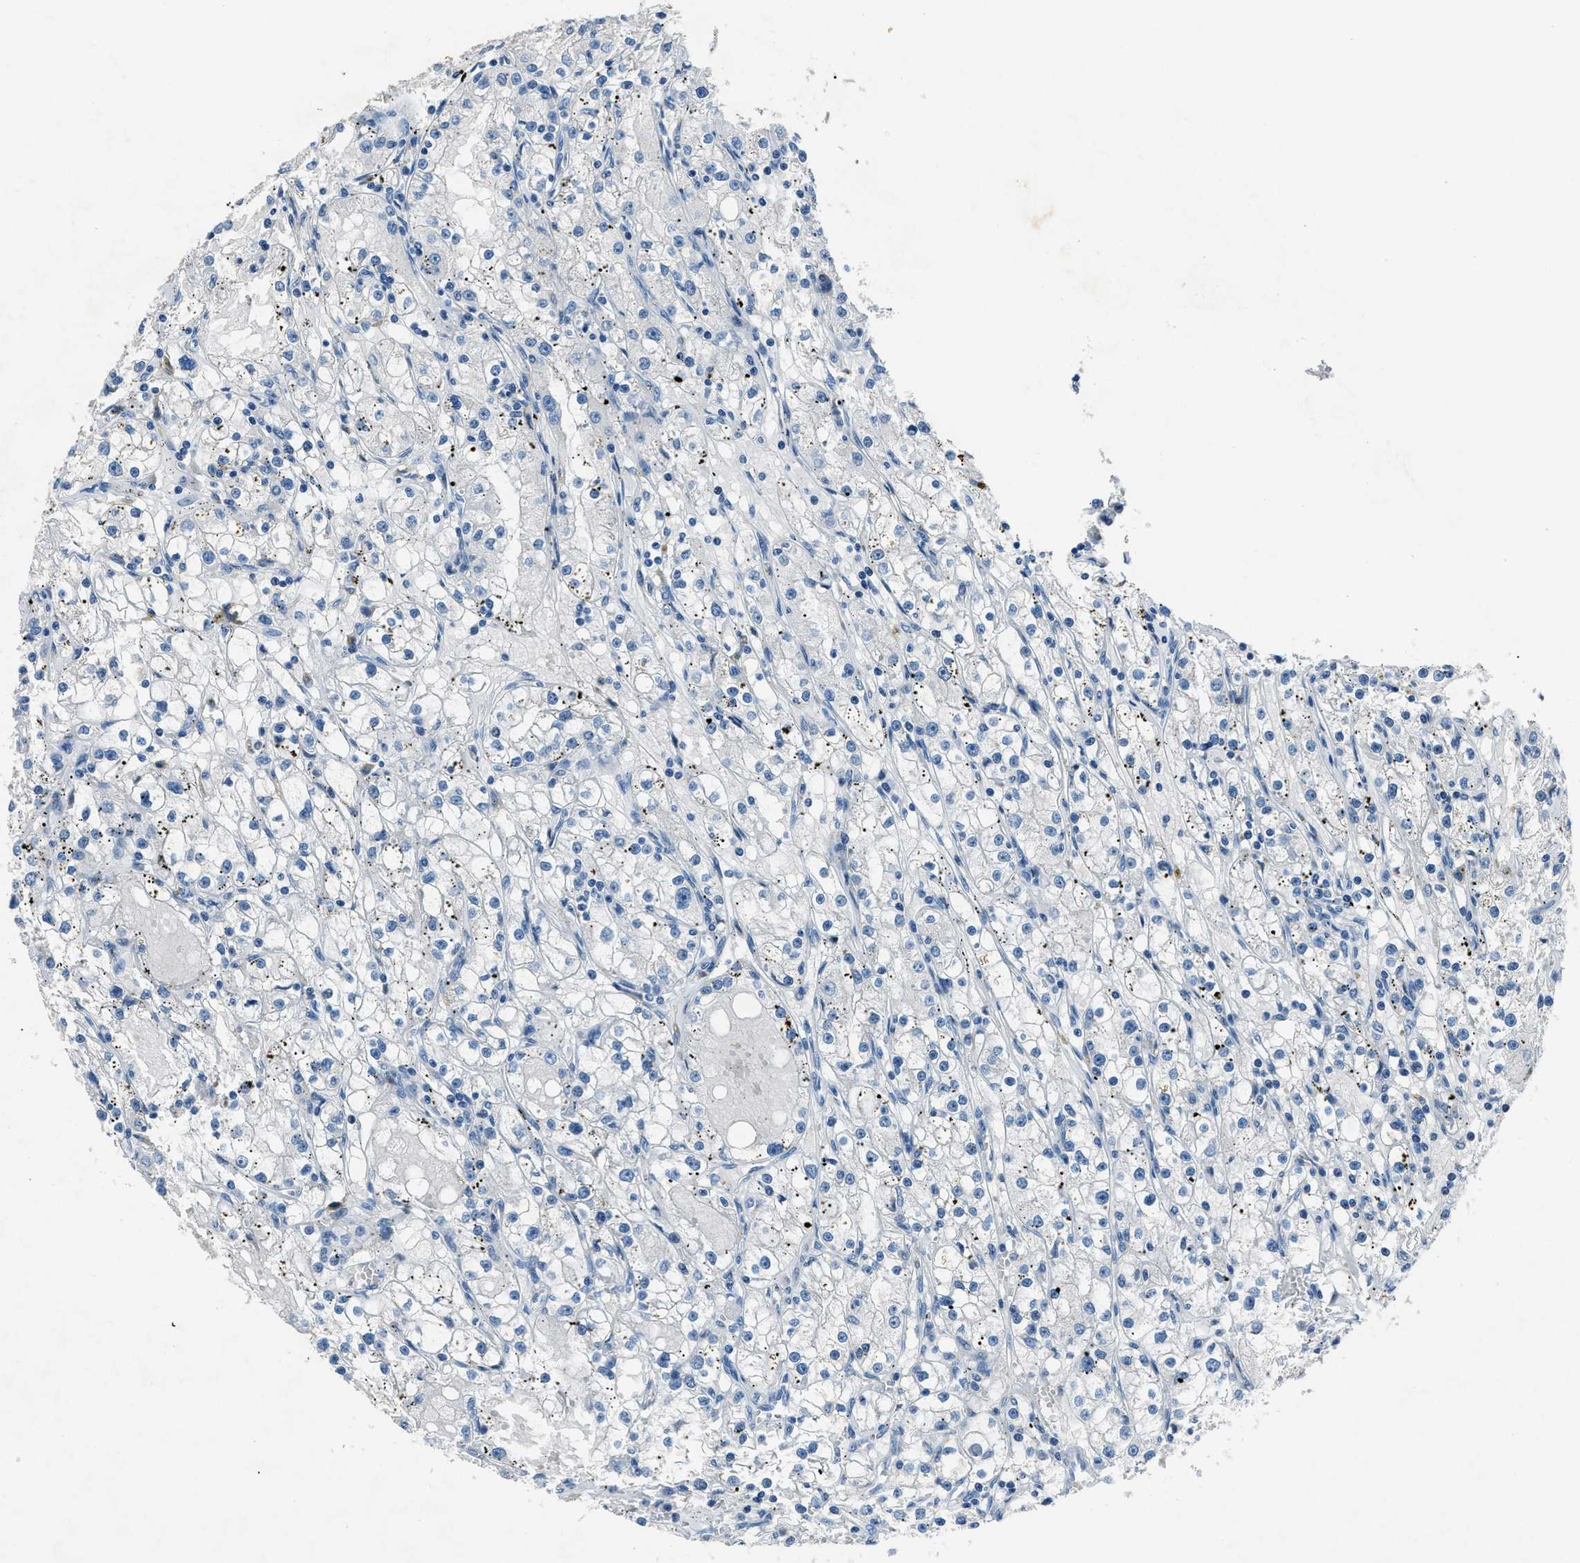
{"staining": {"intensity": "negative", "quantity": "none", "location": "none"}, "tissue": "renal cancer", "cell_type": "Tumor cells", "image_type": "cancer", "snomed": [{"axis": "morphology", "description": "Adenocarcinoma, NOS"}, {"axis": "topography", "description": "Kidney"}], "caption": "This micrograph is of adenocarcinoma (renal) stained with IHC to label a protein in brown with the nuclei are counter-stained blue. There is no positivity in tumor cells.", "gene": "ADAM2", "patient": {"sex": "male", "age": 56}}